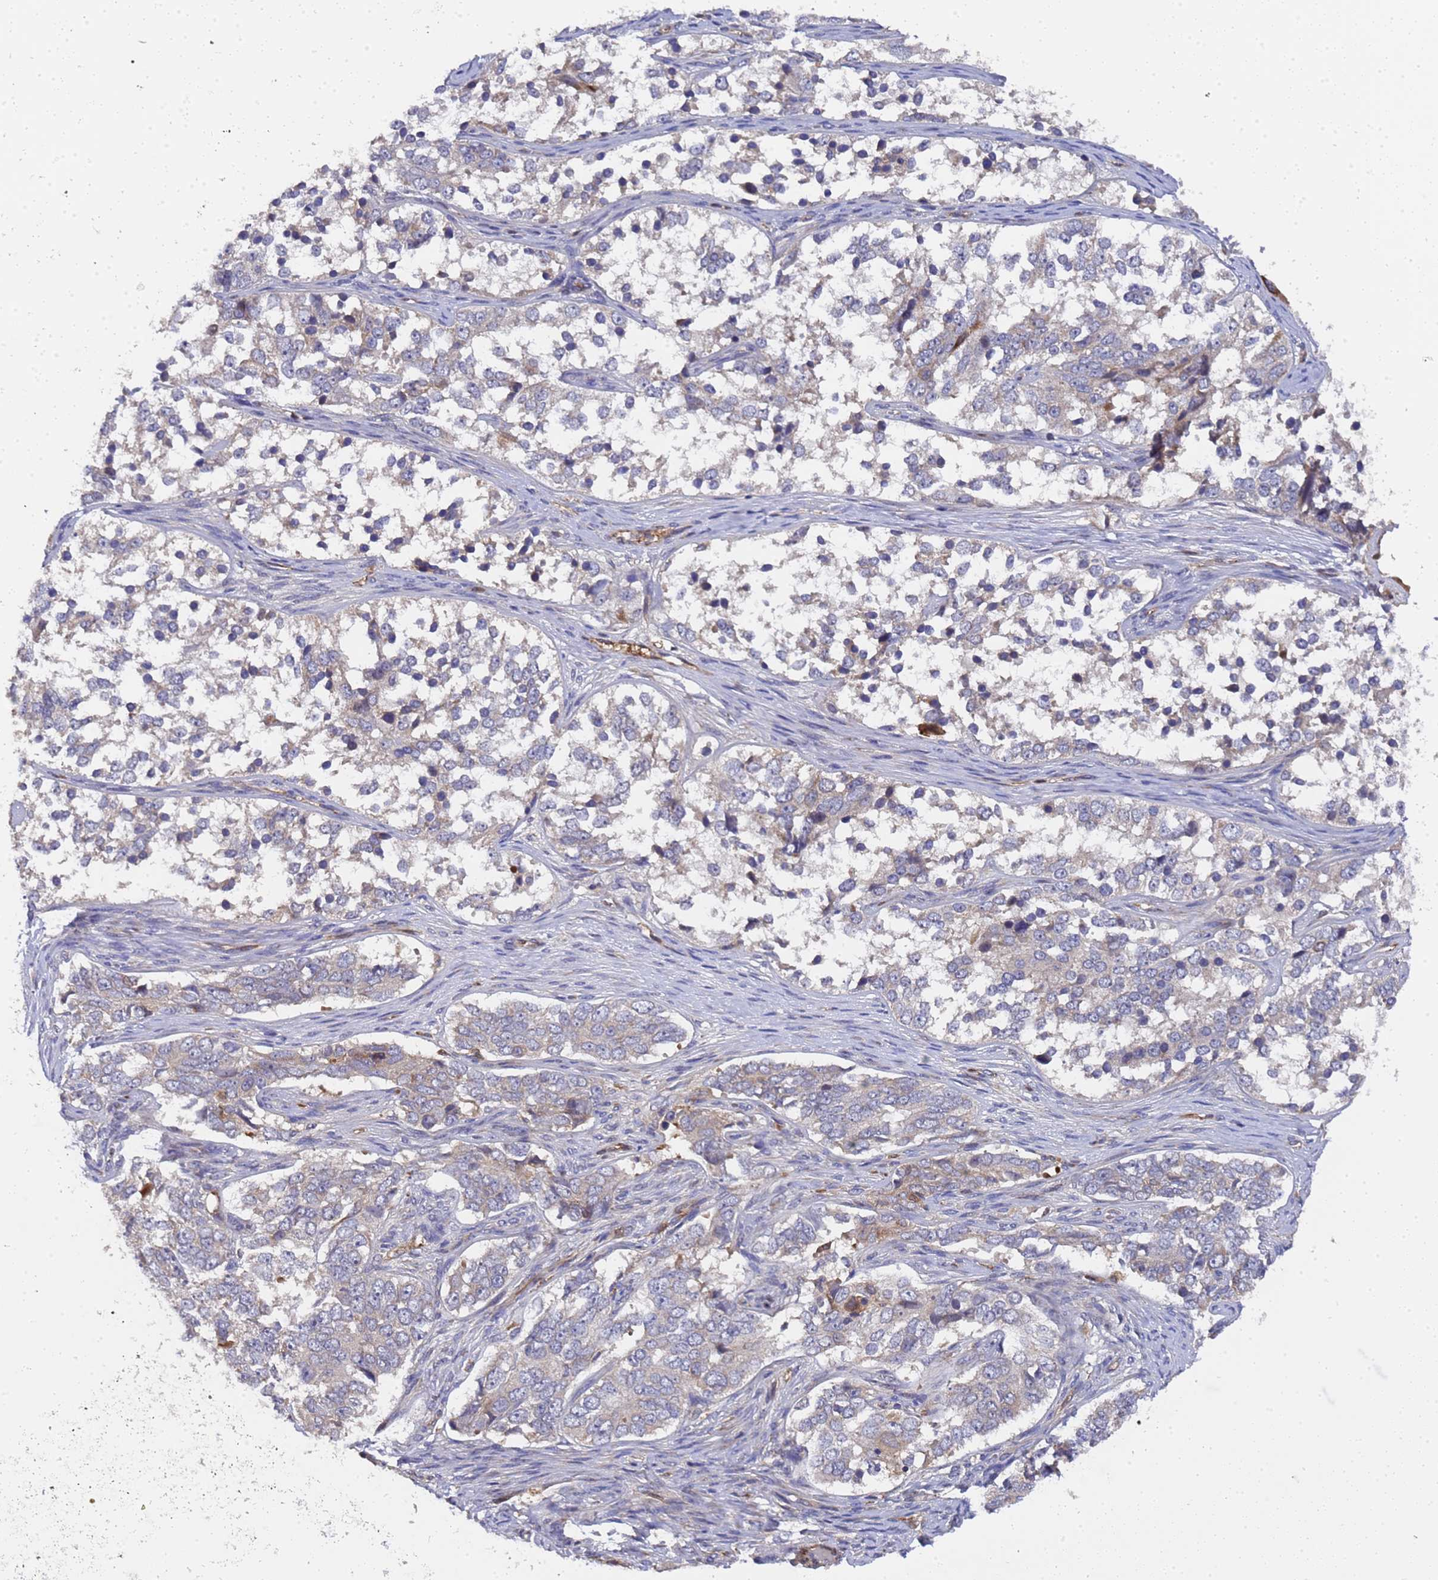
{"staining": {"intensity": "moderate", "quantity": "<25%", "location": "cytoplasmic/membranous"}, "tissue": "ovarian cancer", "cell_type": "Tumor cells", "image_type": "cancer", "snomed": [{"axis": "morphology", "description": "Carcinoma, endometroid"}, {"axis": "topography", "description": "Ovary"}], "caption": "Endometroid carcinoma (ovarian) tissue shows moderate cytoplasmic/membranous positivity in about <25% of tumor cells", "gene": "MOCS1", "patient": {"sex": "female", "age": 51}}